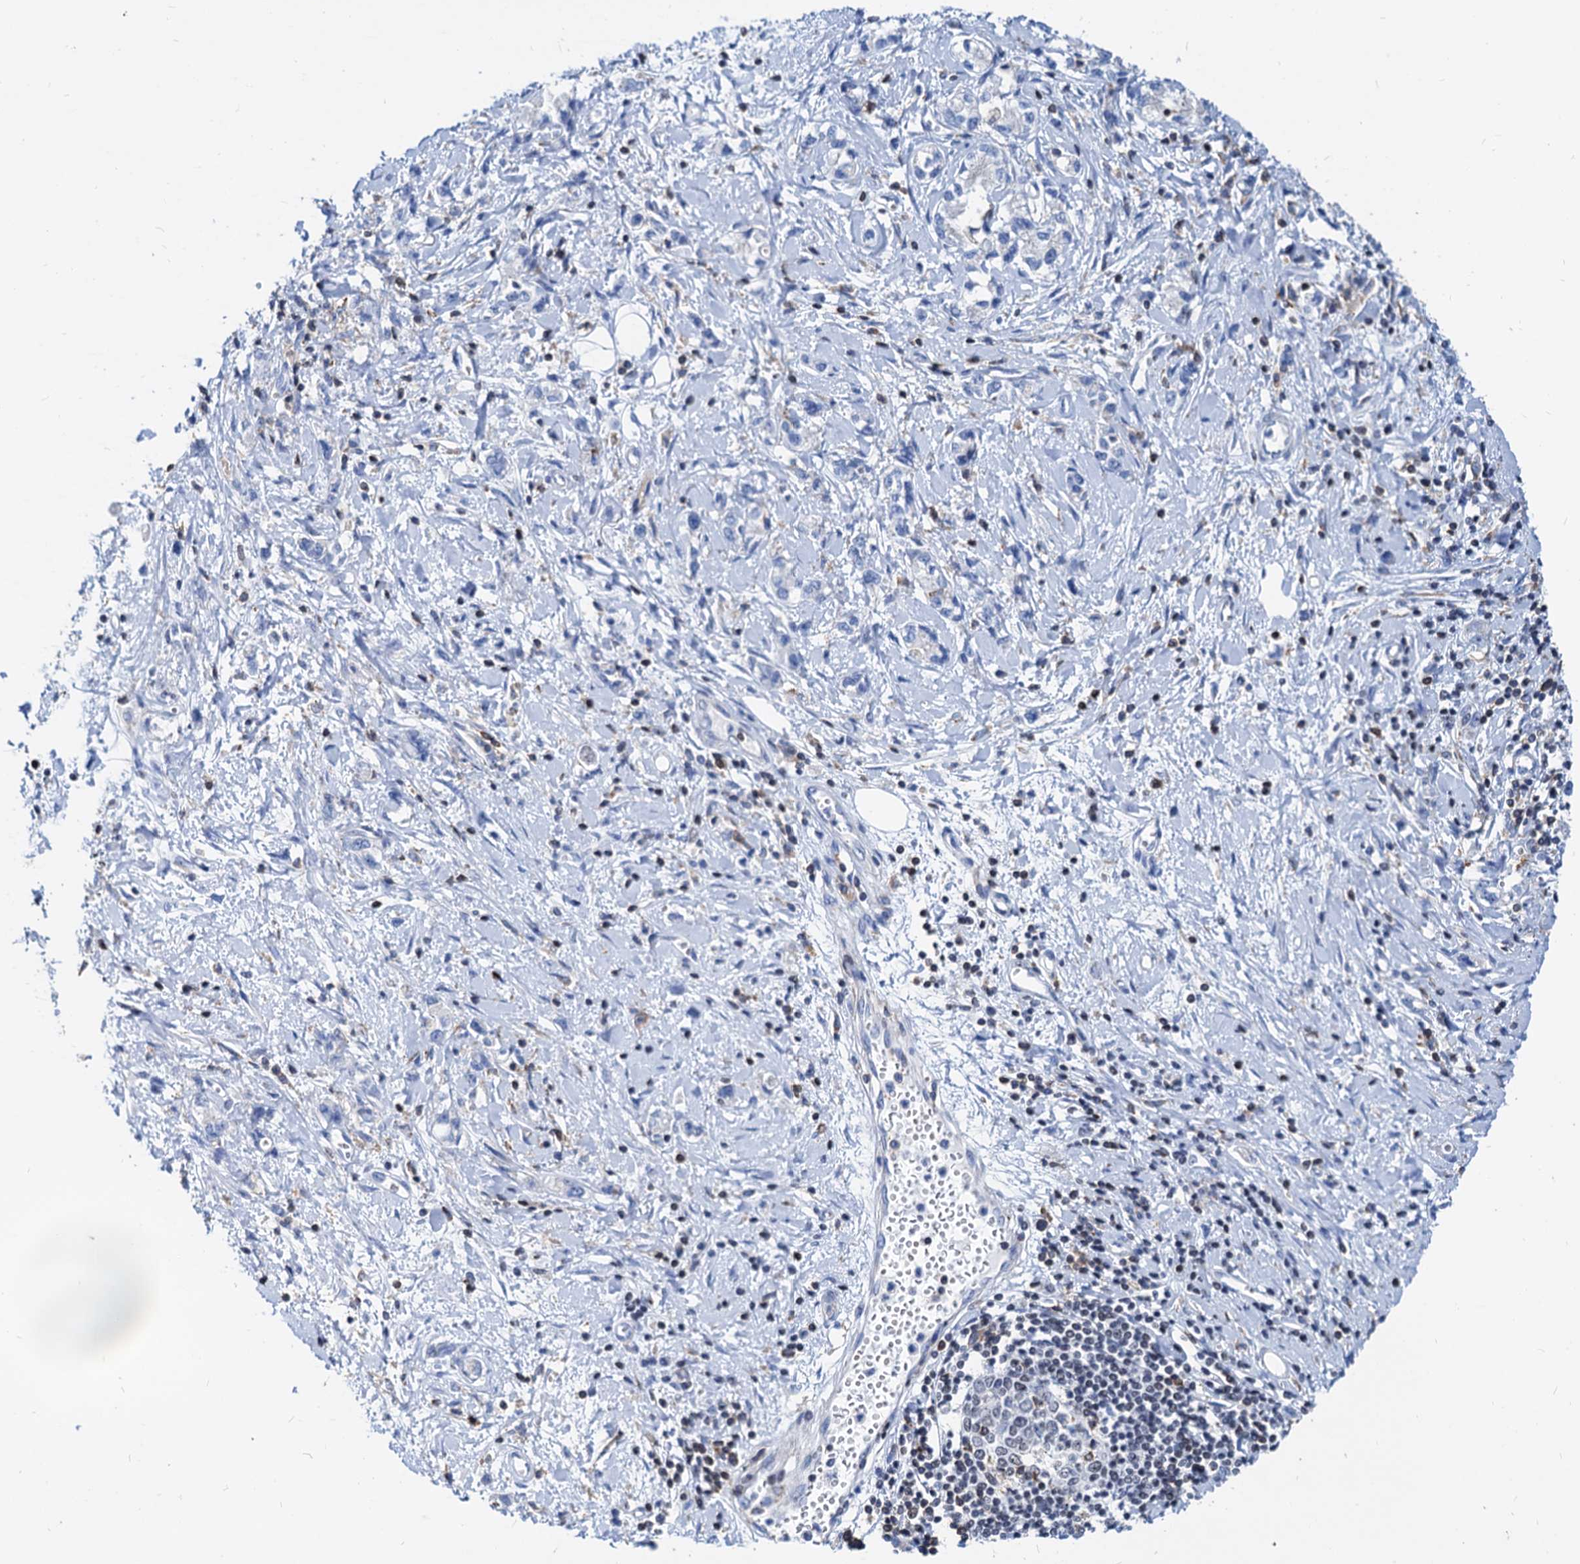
{"staining": {"intensity": "negative", "quantity": "none", "location": "none"}, "tissue": "stomach cancer", "cell_type": "Tumor cells", "image_type": "cancer", "snomed": [{"axis": "morphology", "description": "Adenocarcinoma, NOS"}, {"axis": "topography", "description": "Stomach"}], "caption": "Histopathology image shows no protein staining in tumor cells of adenocarcinoma (stomach) tissue.", "gene": "LCP2", "patient": {"sex": "female", "age": 76}}